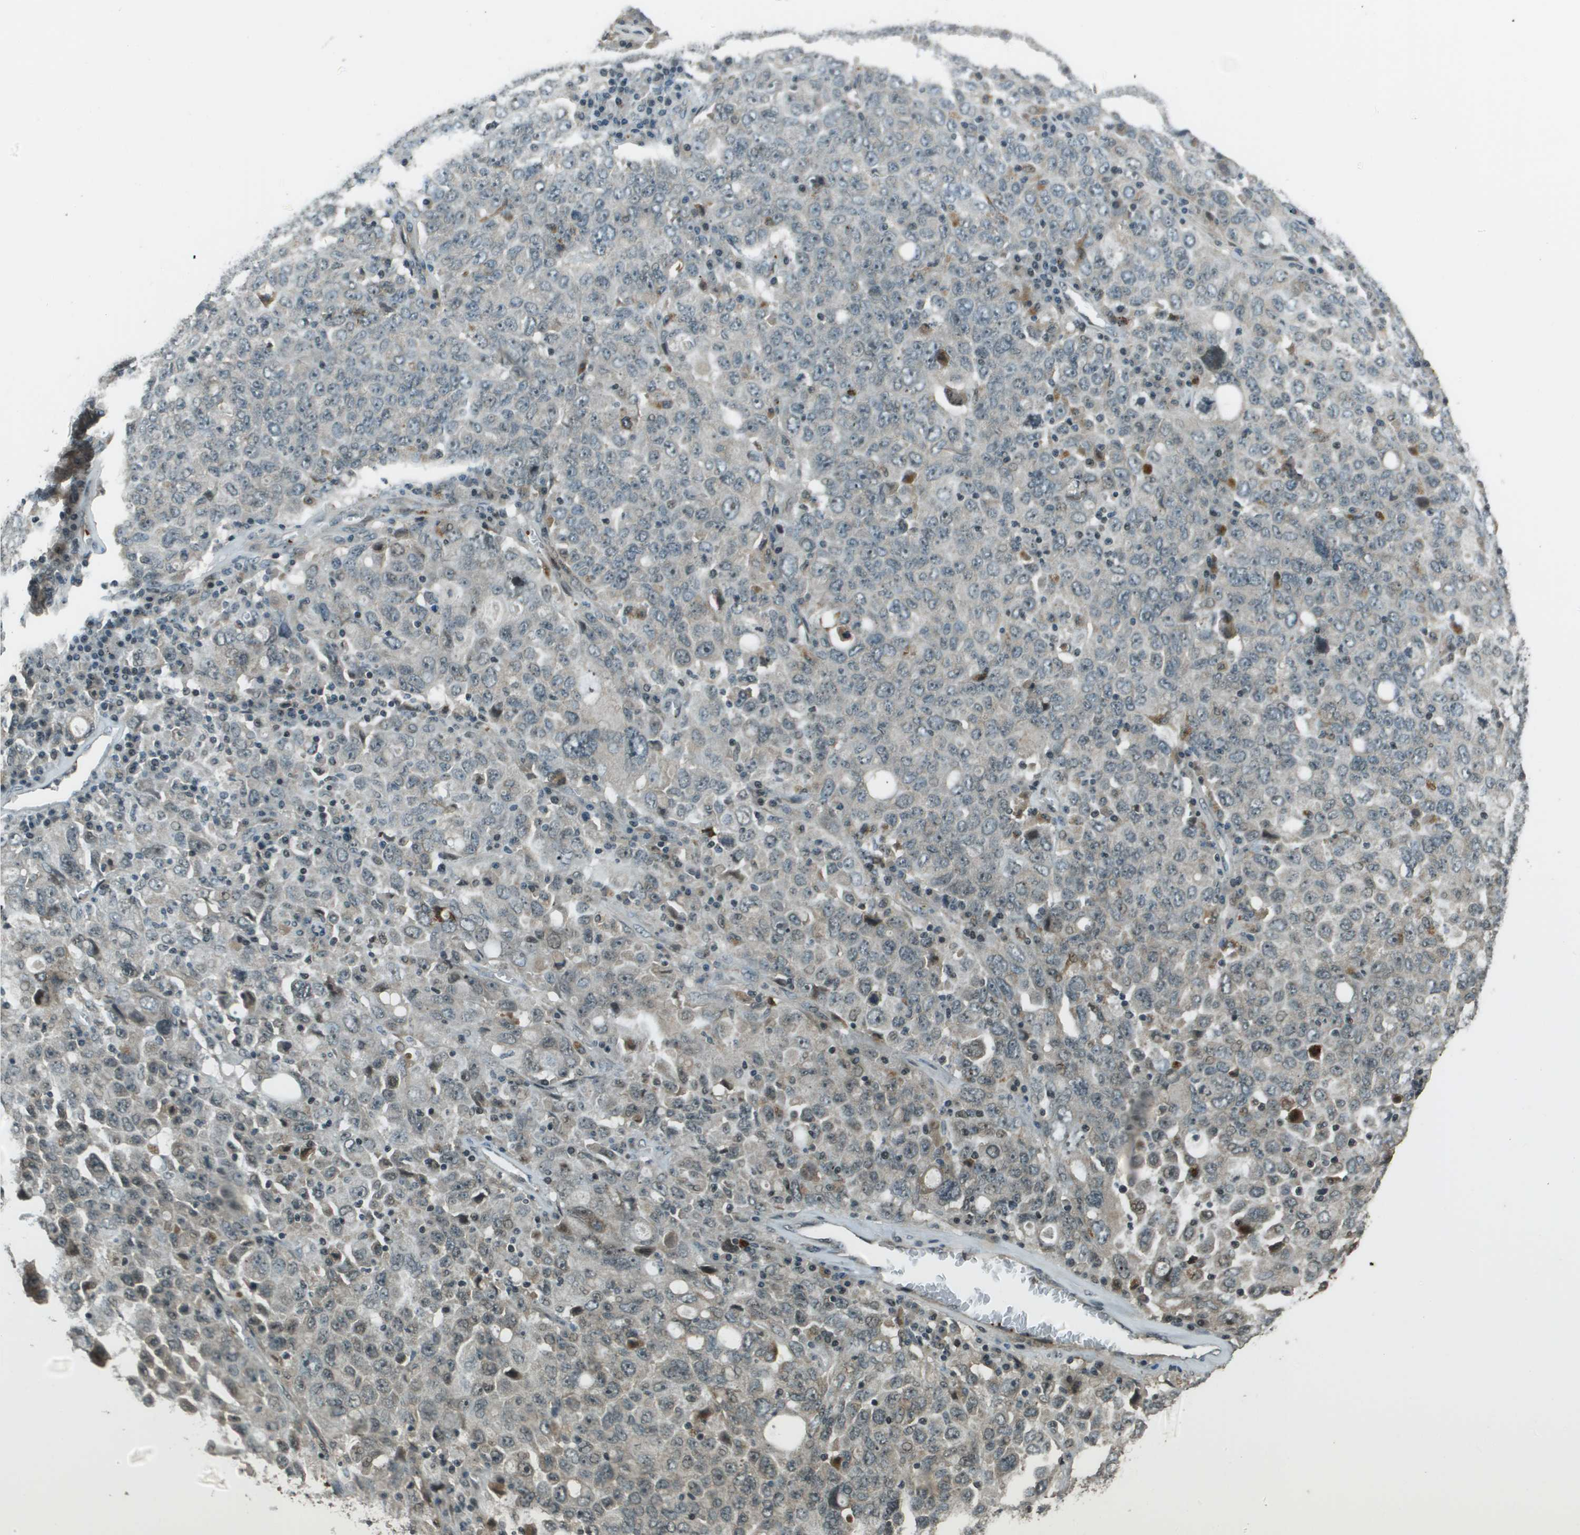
{"staining": {"intensity": "negative", "quantity": "none", "location": "none"}, "tissue": "ovarian cancer", "cell_type": "Tumor cells", "image_type": "cancer", "snomed": [{"axis": "morphology", "description": "Carcinoma, endometroid"}, {"axis": "topography", "description": "Ovary"}], "caption": "IHC micrograph of neoplastic tissue: human ovarian cancer stained with DAB (3,3'-diaminobenzidine) reveals no significant protein positivity in tumor cells.", "gene": "SDC3", "patient": {"sex": "female", "age": 62}}